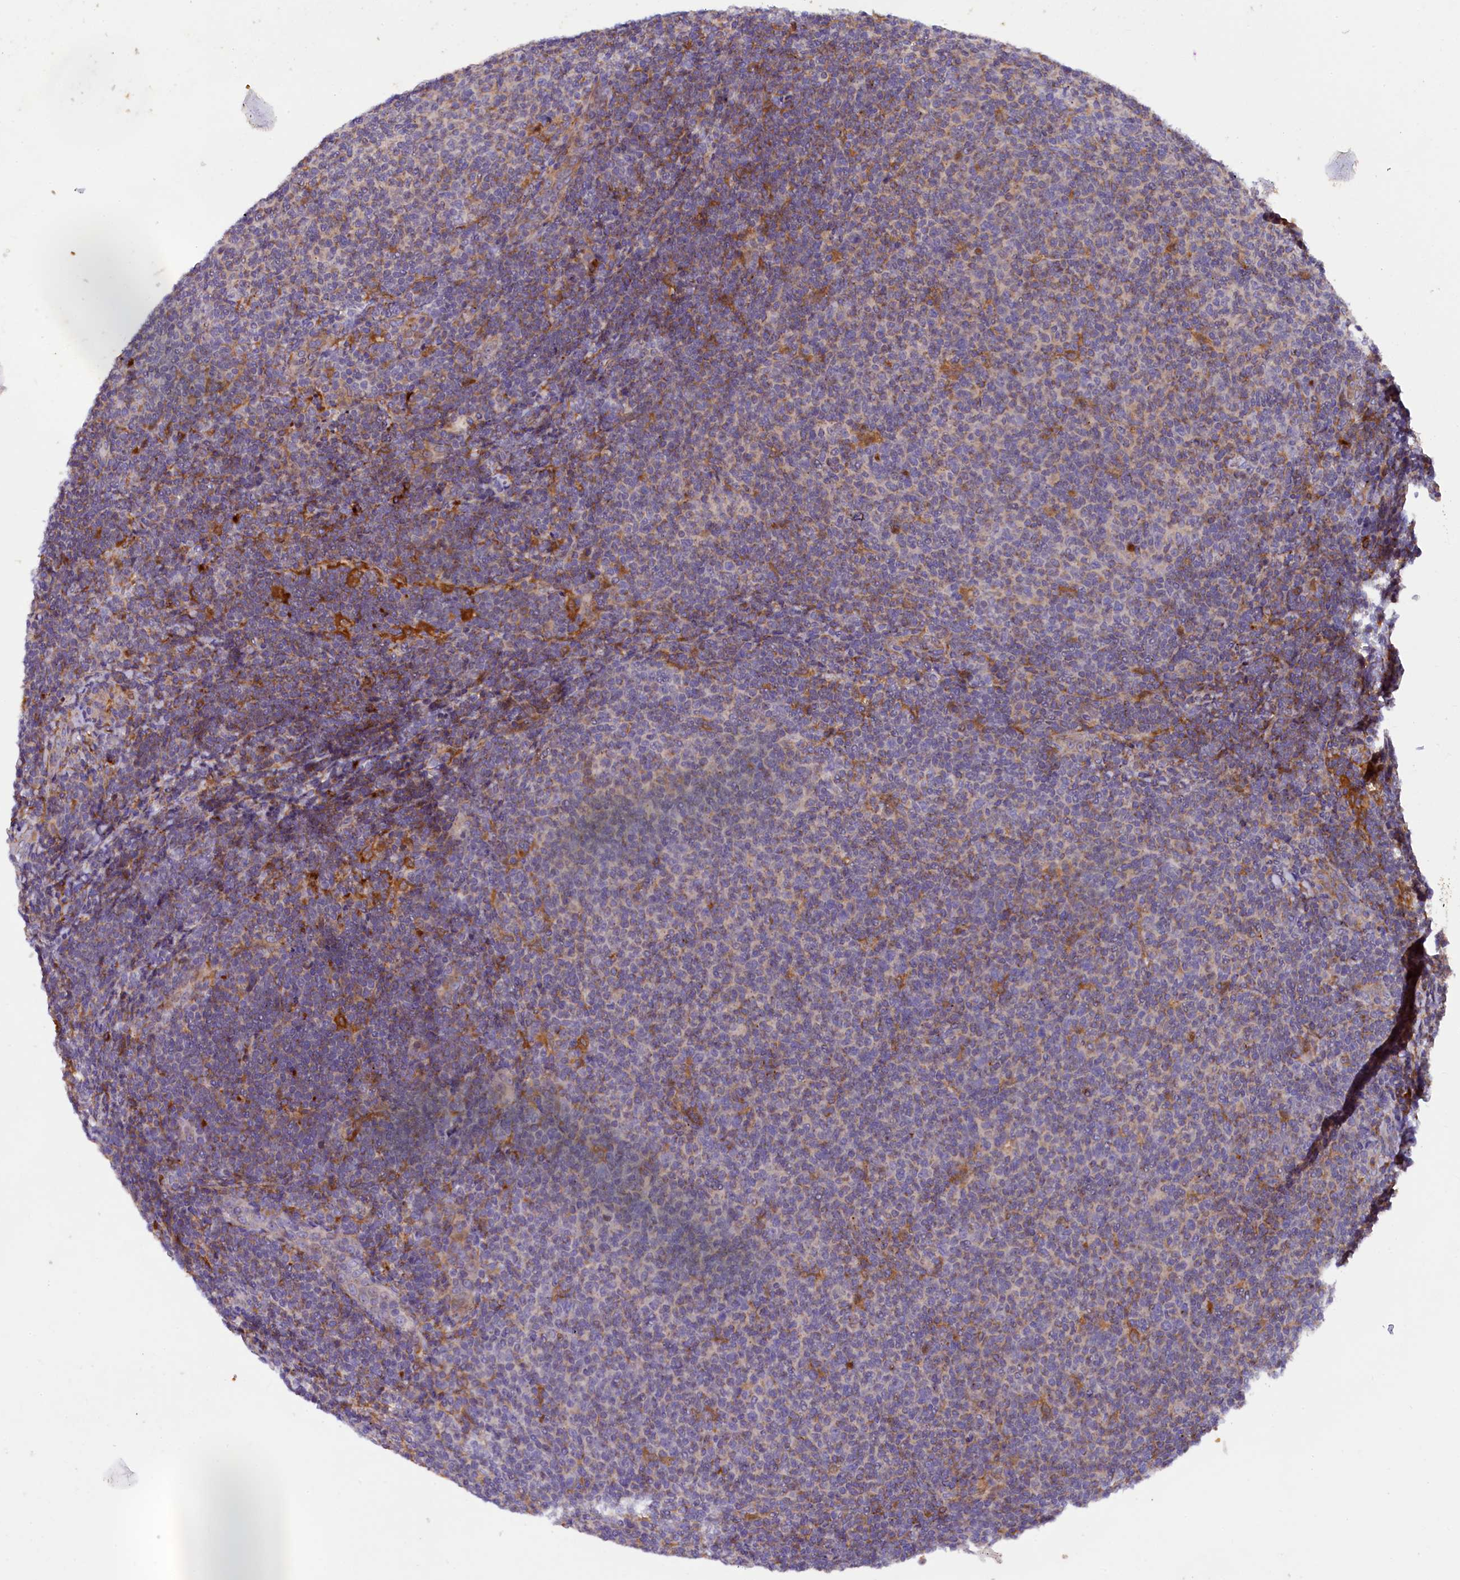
{"staining": {"intensity": "moderate", "quantity": "25%-75%", "location": "cytoplasmic/membranous"}, "tissue": "lymphoma", "cell_type": "Tumor cells", "image_type": "cancer", "snomed": [{"axis": "morphology", "description": "Malignant lymphoma, non-Hodgkin's type, Low grade"}, {"axis": "topography", "description": "Lymph node"}], "caption": "Tumor cells display moderate cytoplasmic/membranous positivity in approximately 25%-75% of cells in lymphoma.", "gene": "NAIP", "patient": {"sex": "male", "age": 66}}